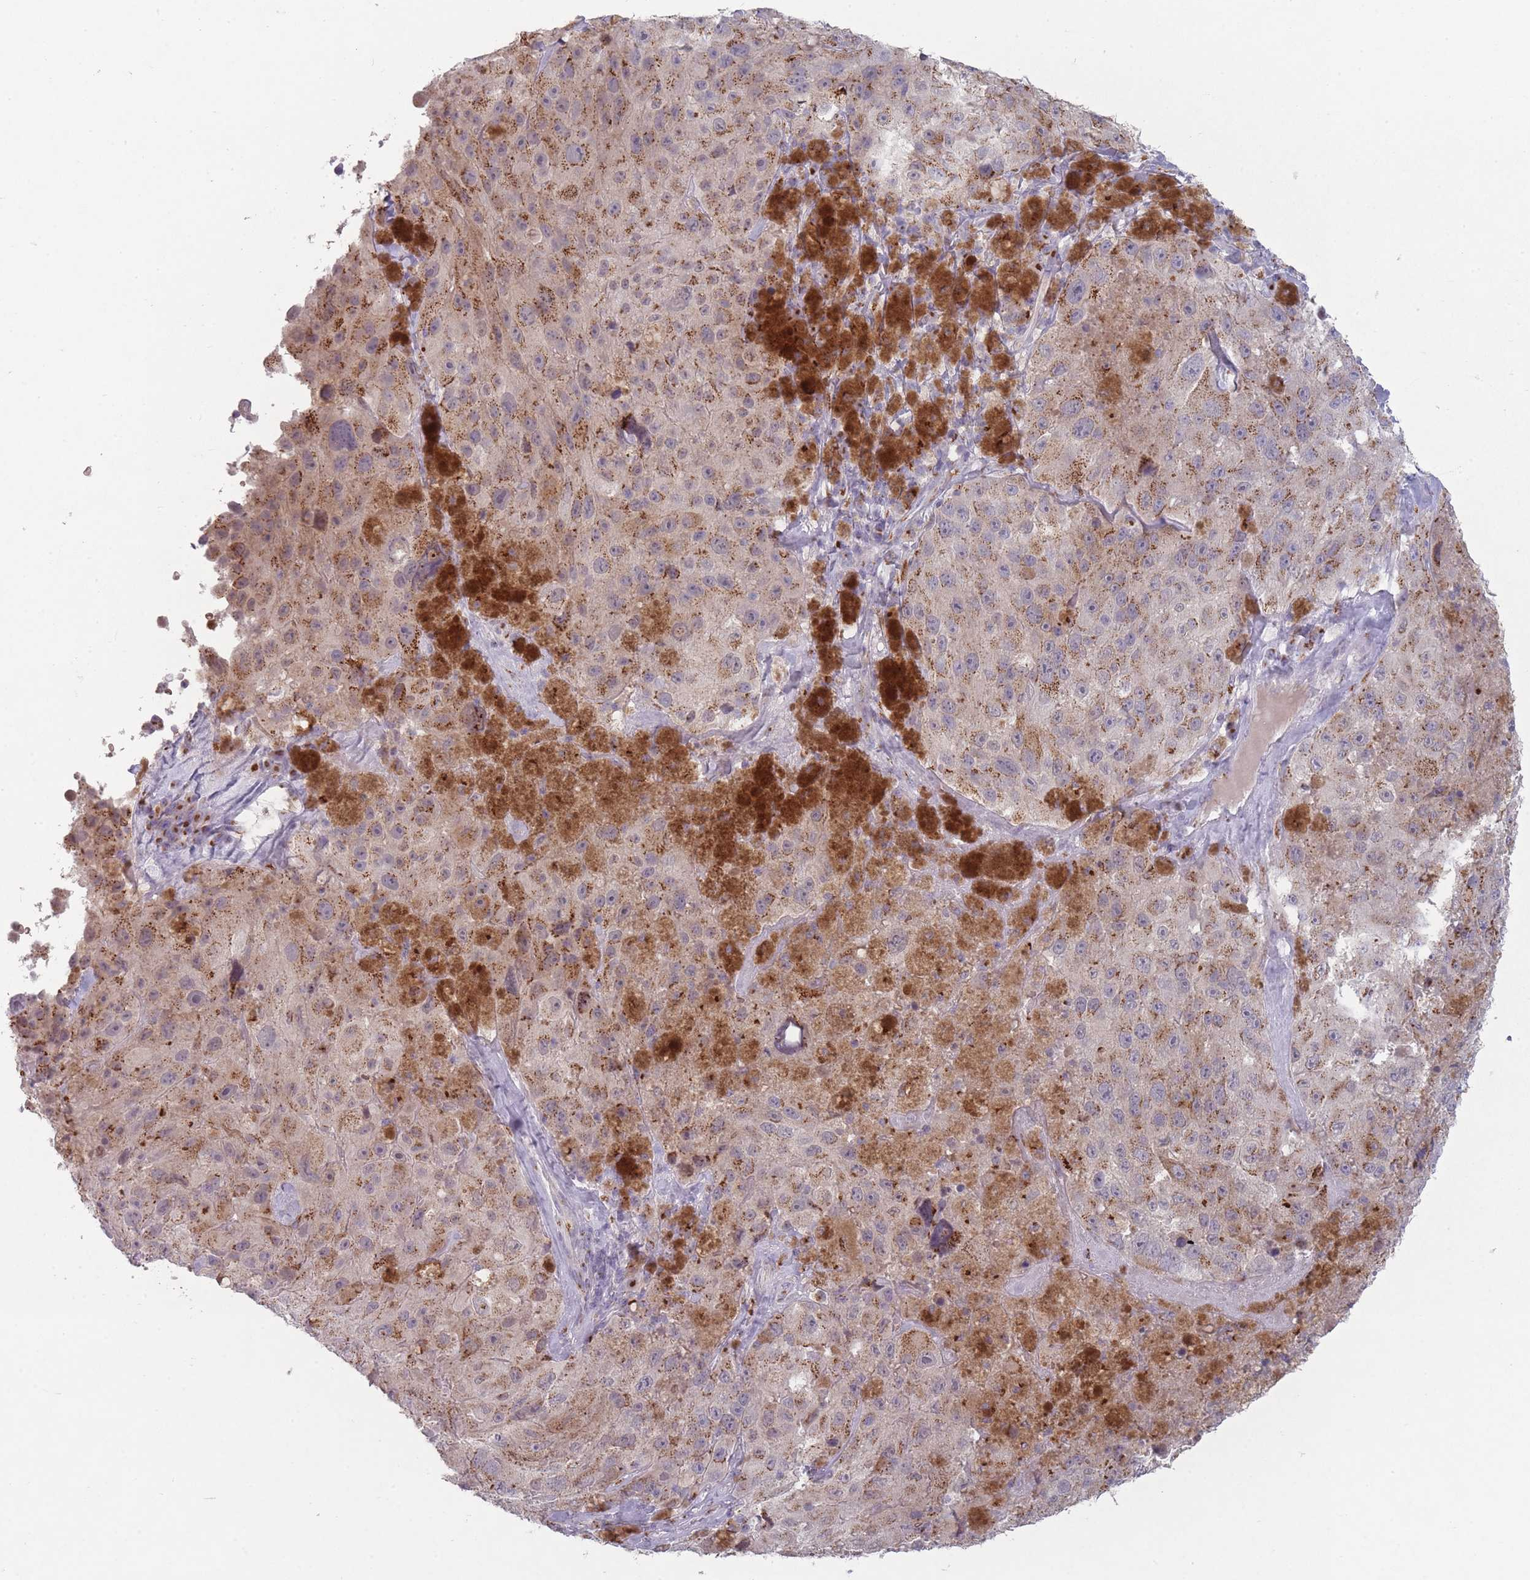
{"staining": {"intensity": "moderate", "quantity": ">75%", "location": "cytoplasmic/membranous"}, "tissue": "melanoma", "cell_type": "Tumor cells", "image_type": "cancer", "snomed": [{"axis": "morphology", "description": "Malignant melanoma, Metastatic site"}, {"axis": "topography", "description": "Lymph node"}], "caption": "Immunohistochemical staining of human melanoma shows medium levels of moderate cytoplasmic/membranous staining in approximately >75% of tumor cells. (DAB (3,3'-diaminobenzidine) IHC, brown staining for protein, blue staining for nuclei).", "gene": "MAN1B1", "patient": {"sex": "male", "age": 62}}